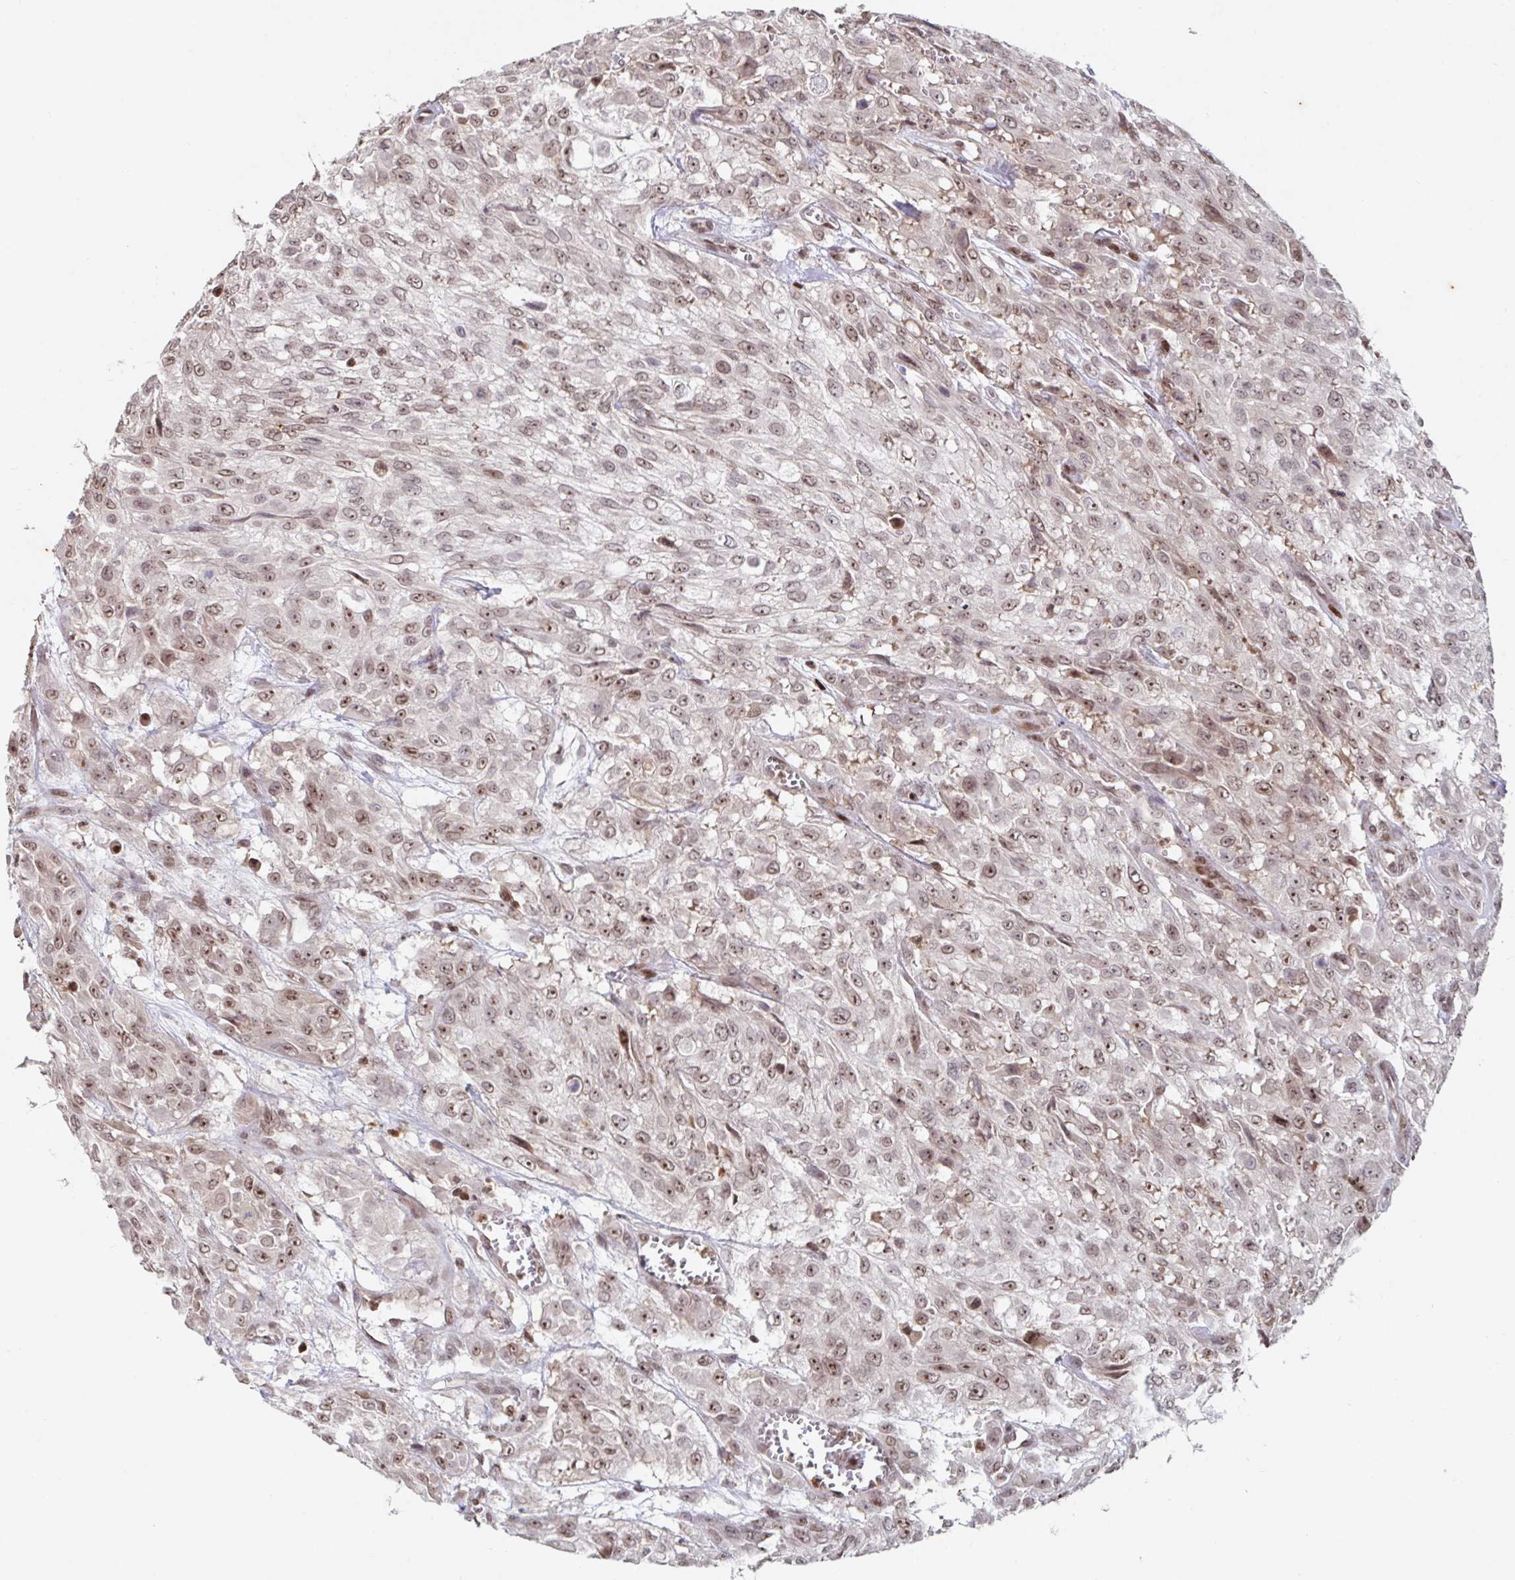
{"staining": {"intensity": "moderate", "quantity": ">75%", "location": "nuclear"}, "tissue": "urothelial cancer", "cell_type": "Tumor cells", "image_type": "cancer", "snomed": [{"axis": "morphology", "description": "Urothelial carcinoma, High grade"}, {"axis": "topography", "description": "Urinary bladder"}], "caption": "This is an image of immunohistochemistry staining of urothelial carcinoma (high-grade), which shows moderate expression in the nuclear of tumor cells.", "gene": "C19orf53", "patient": {"sex": "male", "age": 57}}